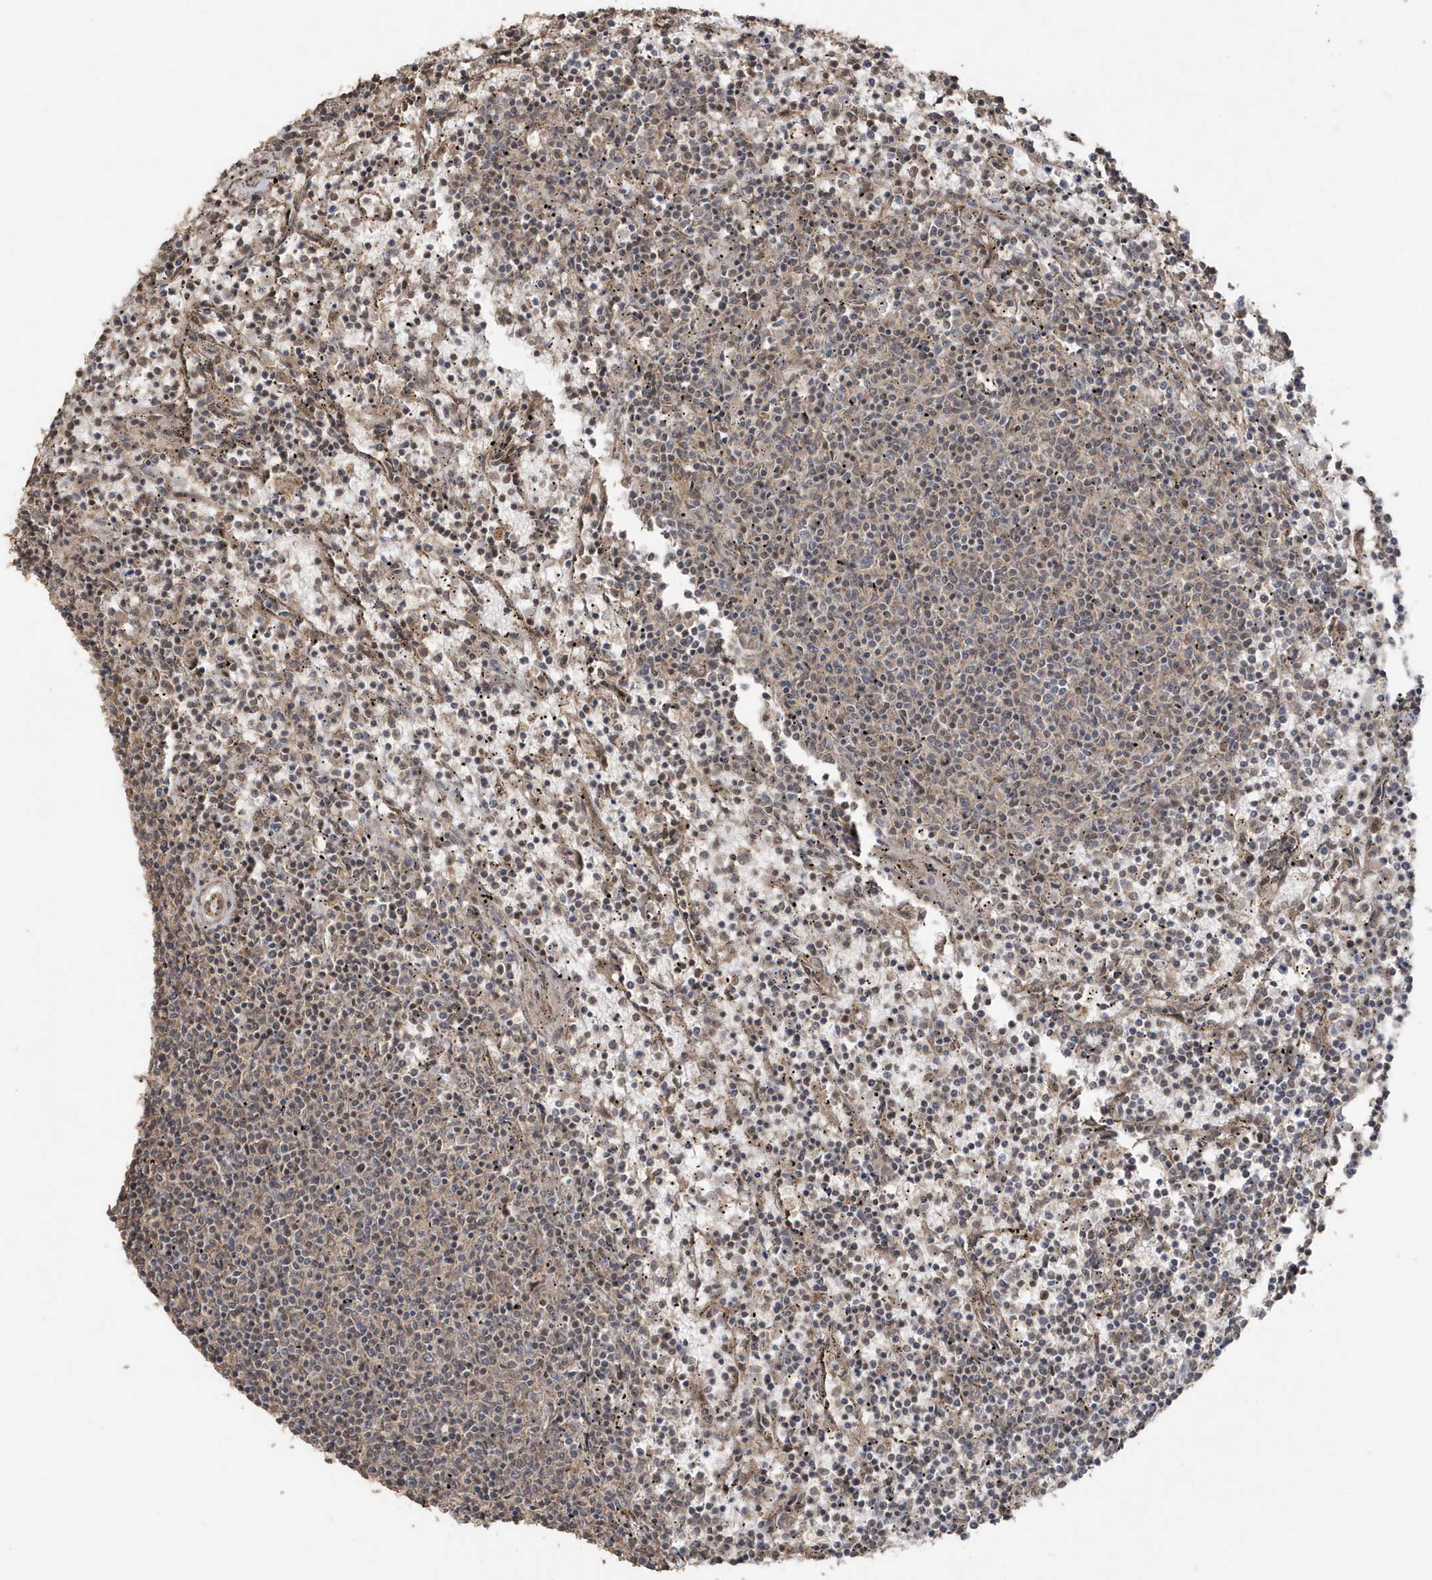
{"staining": {"intensity": "weak", "quantity": "<25%", "location": "cytoplasmic/membranous"}, "tissue": "lymphoma", "cell_type": "Tumor cells", "image_type": "cancer", "snomed": [{"axis": "morphology", "description": "Malignant lymphoma, non-Hodgkin's type, Low grade"}, {"axis": "topography", "description": "Spleen"}], "caption": "Lymphoma was stained to show a protein in brown. There is no significant staining in tumor cells.", "gene": "PAXBP1", "patient": {"sex": "female", "age": 50}}